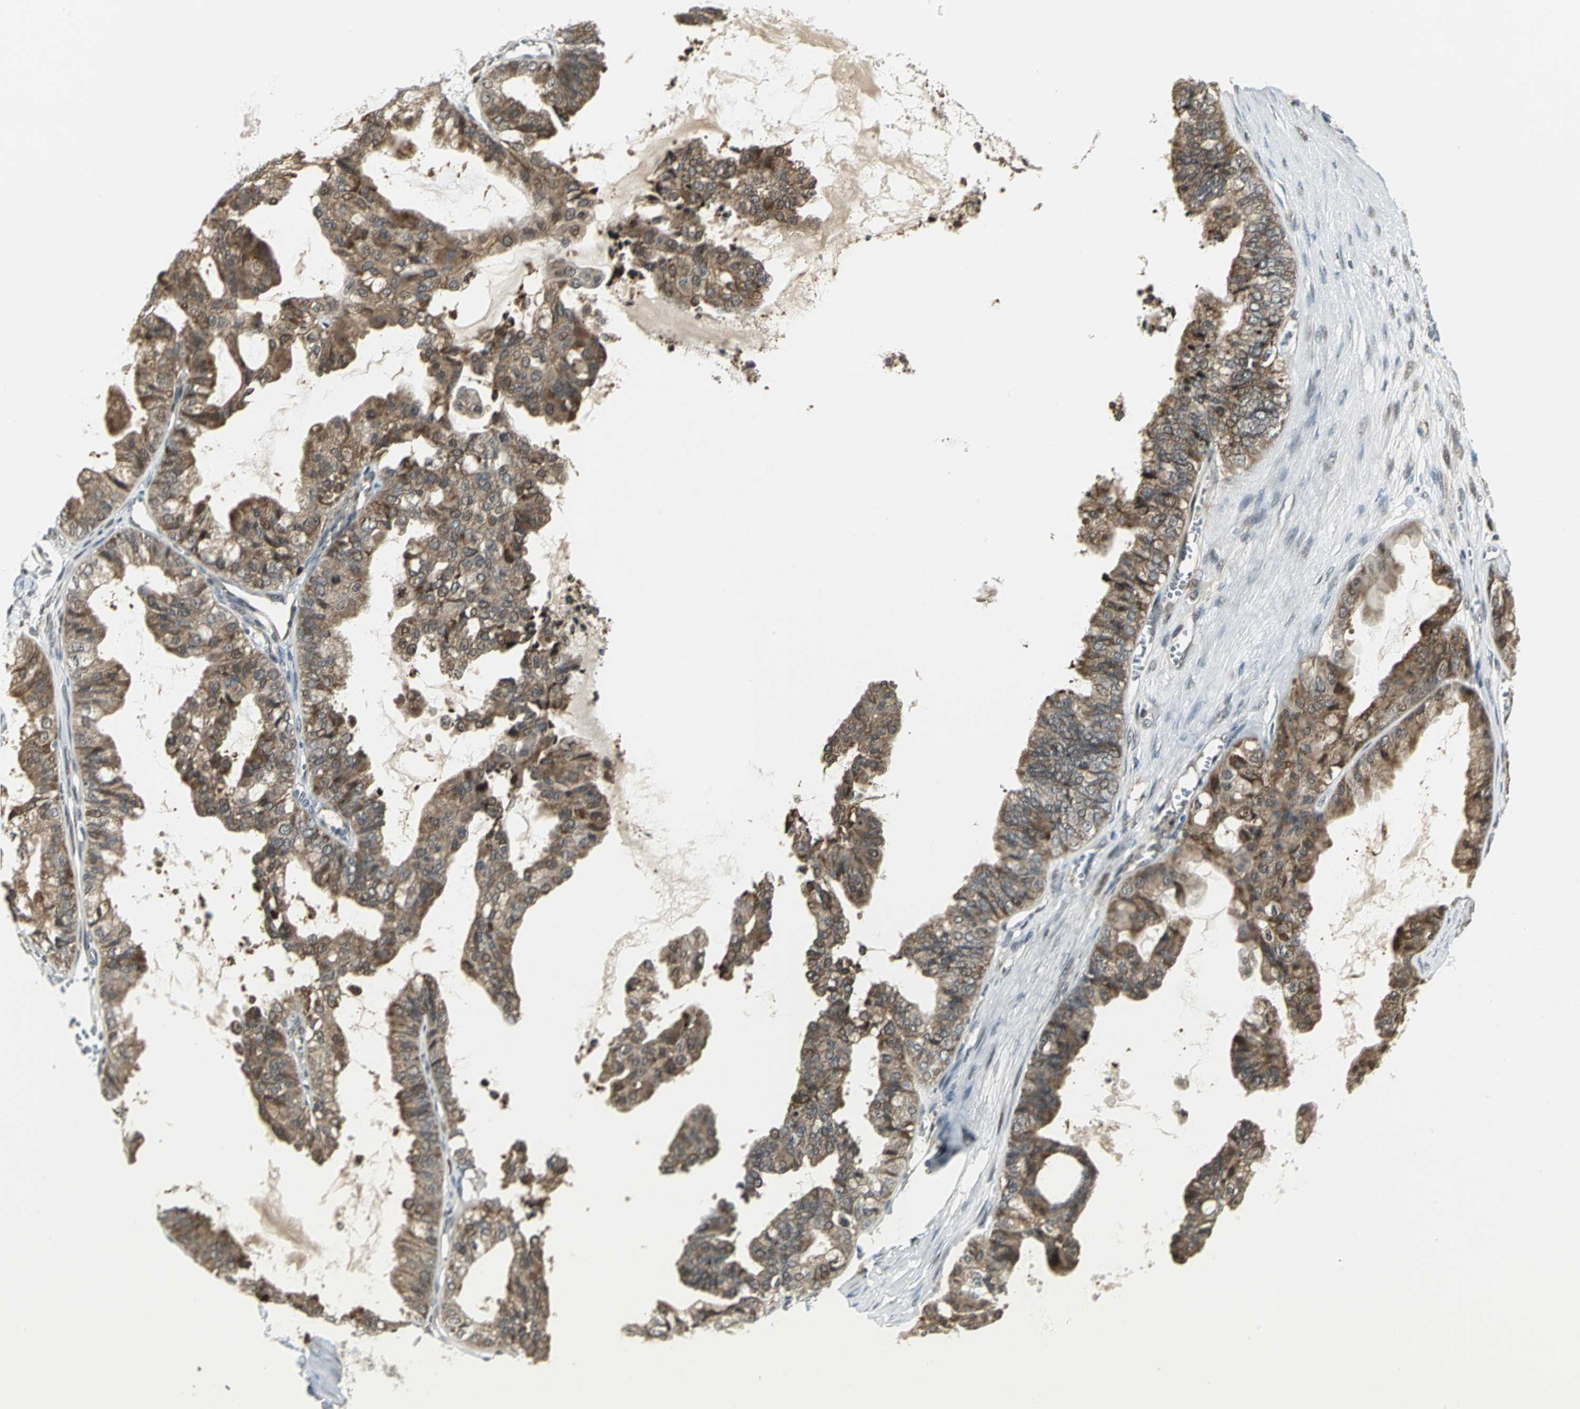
{"staining": {"intensity": "moderate", "quantity": ">75%", "location": "cytoplasmic/membranous,nuclear"}, "tissue": "ovarian cancer", "cell_type": "Tumor cells", "image_type": "cancer", "snomed": [{"axis": "morphology", "description": "Carcinoma, NOS"}, {"axis": "morphology", "description": "Carcinoma, endometroid"}, {"axis": "topography", "description": "Ovary"}], "caption": "Immunohistochemical staining of human ovarian cancer (endometroid carcinoma) shows medium levels of moderate cytoplasmic/membranous and nuclear expression in about >75% of tumor cells. (Stains: DAB in brown, nuclei in blue, Microscopy: brightfield microscopy at high magnification).", "gene": "PSMC4", "patient": {"sex": "female", "age": 50}}